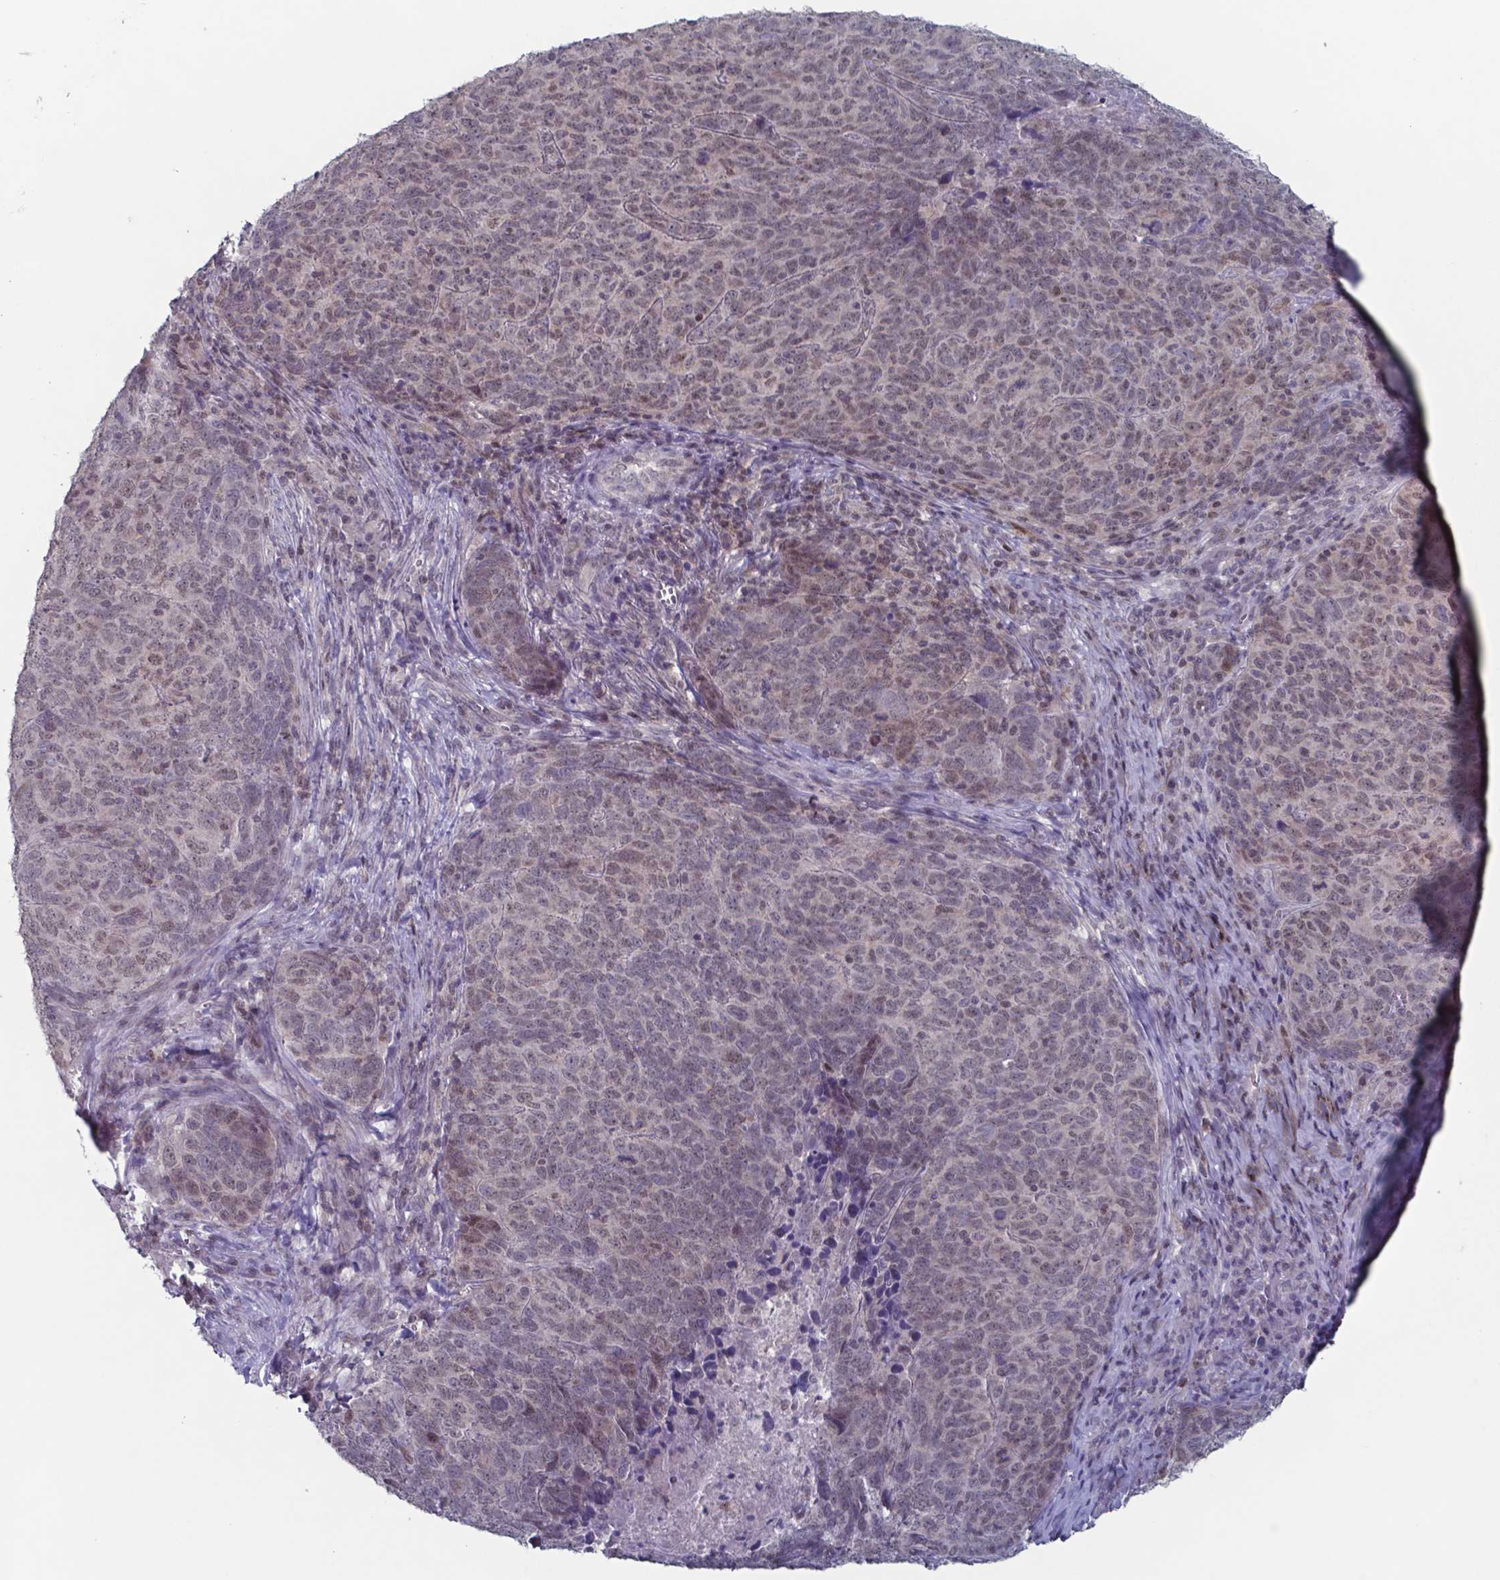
{"staining": {"intensity": "weak", "quantity": "25%-75%", "location": "nuclear"}, "tissue": "skin cancer", "cell_type": "Tumor cells", "image_type": "cancer", "snomed": [{"axis": "morphology", "description": "Squamous cell carcinoma, NOS"}, {"axis": "topography", "description": "Skin"}, {"axis": "topography", "description": "Anal"}], "caption": "Immunohistochemistry (IHC) (DAB) staining of skin cancer displays weak nuclear protein expression in approximately 25%-75% of tumor cells. (DAB IHC, brown staining for protein, blue staining for nuclei).", "gene": "TDP2", "patient": {"sex": "female", "age": 51}}